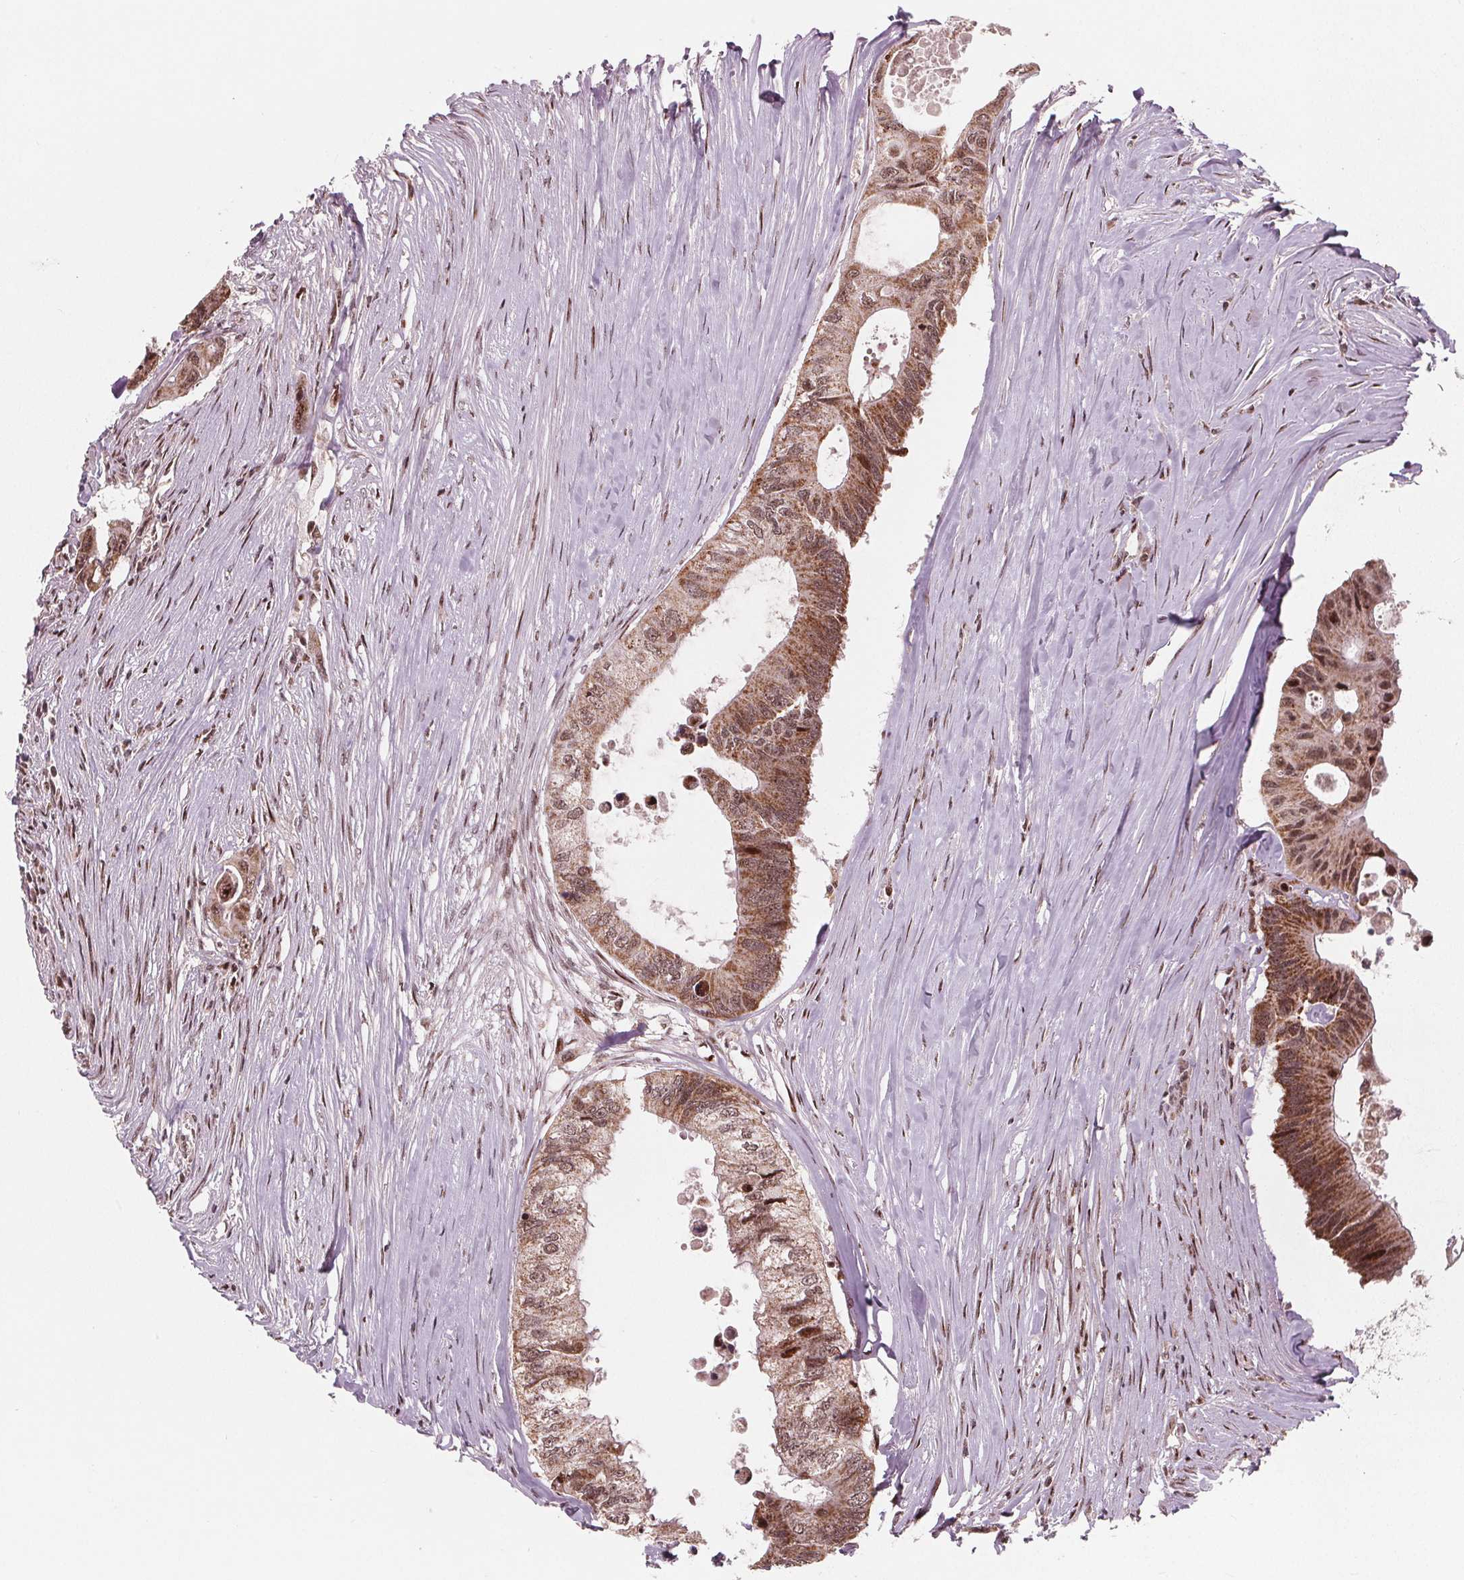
{"staining": {"intensity": "moderate", "quantity": ">75%", "location": "cytoplasmic/membranous,nuclear"}, "tissue": "colorectal cancer", "cell_type": "Tumor cells", "image_type": "cancer", "snomed": [{"axis": "morphology", "description": "Adenocarcinoma, NOS"}, {"axis": "topography", "description": "Colon"}], "caption": "There is medium levels of moderate cytoplasmic/membranous and nuclear positivity in tumor cells of colorectal adenocarcinoma, as demonstrated by immunohistochemical staining (brown color).", "gene": "SNRNP35", "patient": {"sex": "male", "age": 71}}